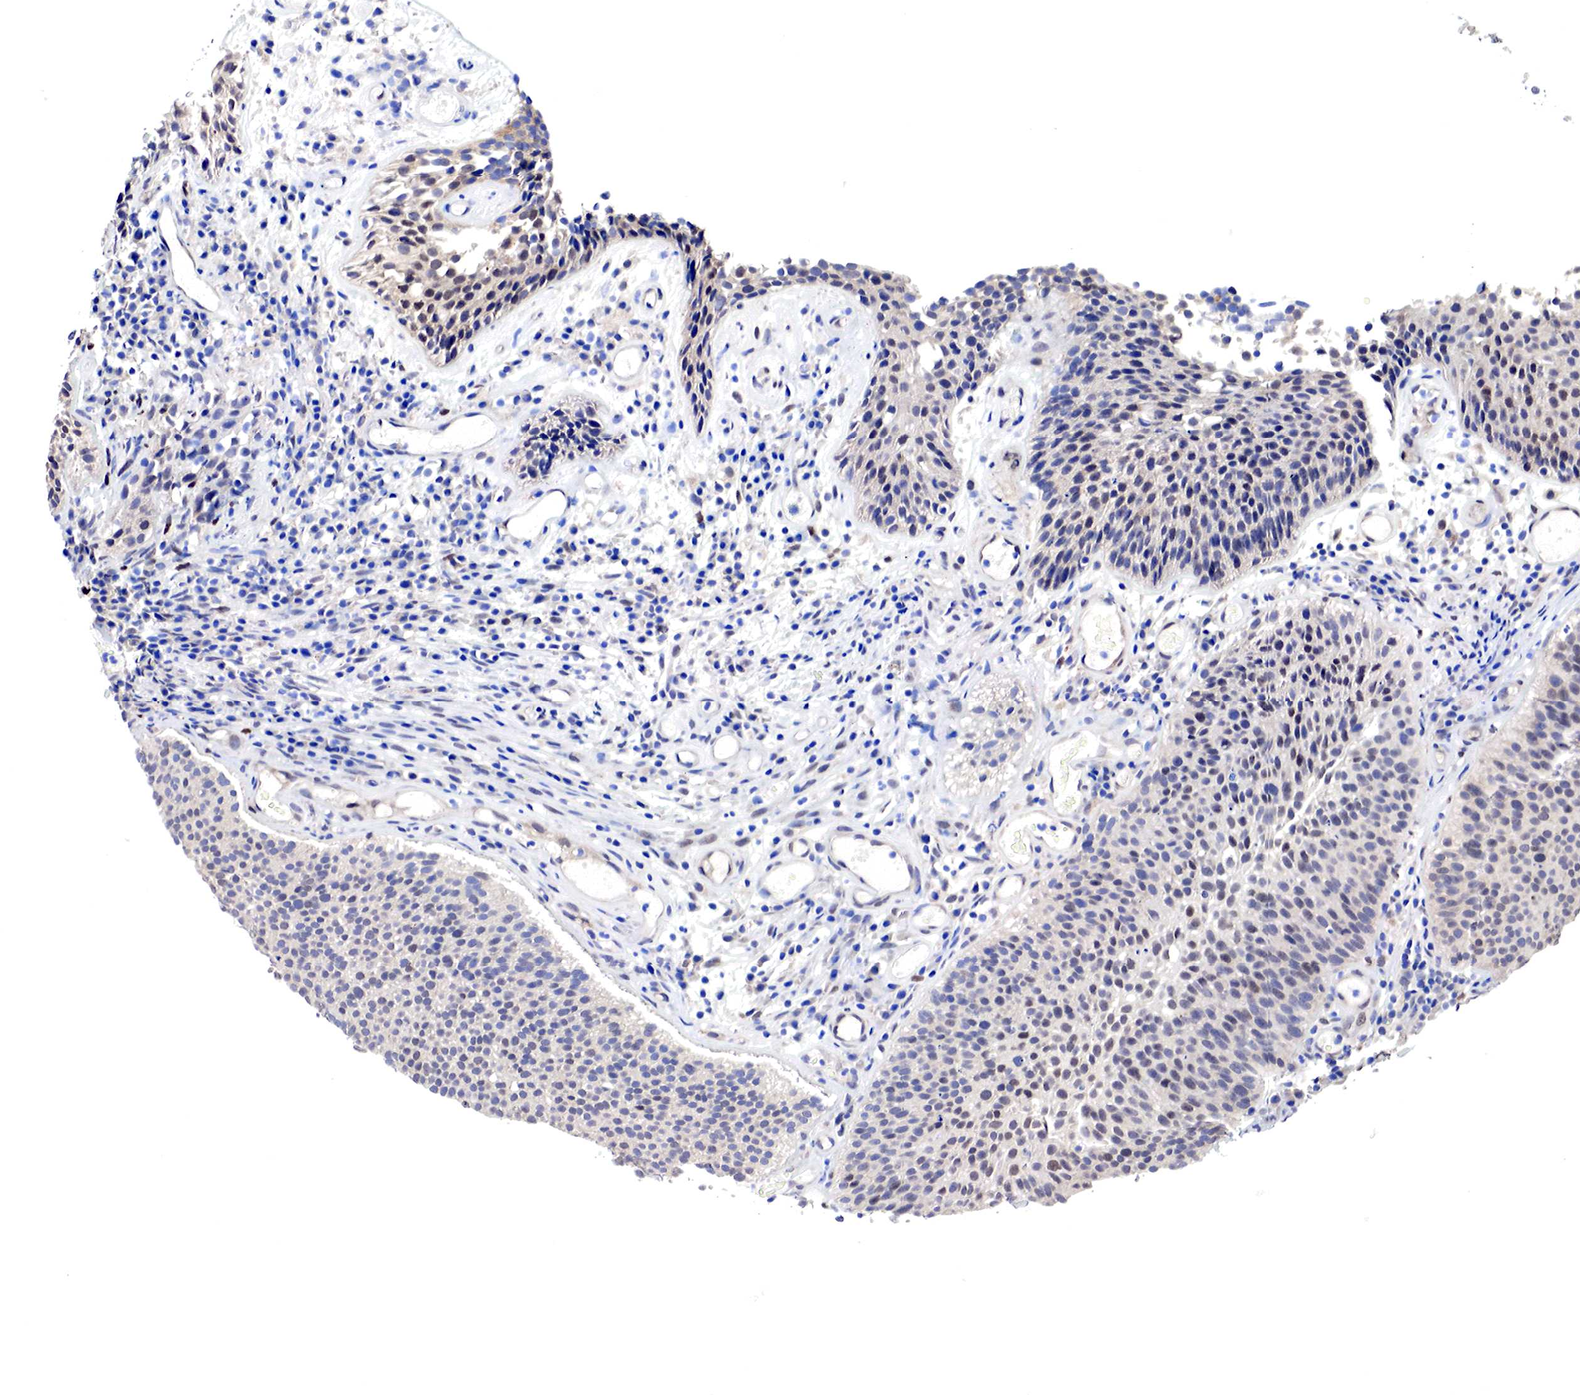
{"staining": {"intensity": "weak", "quantity": "25%-75%", "location": "cytoplasmic/membranous,nuclear"}, "tissue": "urothelial cancer", "cell_type": "Tumor cells", "image_type": "cancer", "snomed": [{"axis": "morphology", "description": "Urothelial carcinoma, Low grade"}, {"axis": "topography", "description": "Urinary bladder"}], "caption": "This photomicrograph shows immunohistochemistry staining of urothelial cancer, with low weak cytoplasmic/membranous and nuclear positivity in approximately 25%-75% of tumor cells.", "gene": "PABIR2", "patient": {"sex": "male", "age": 85}}